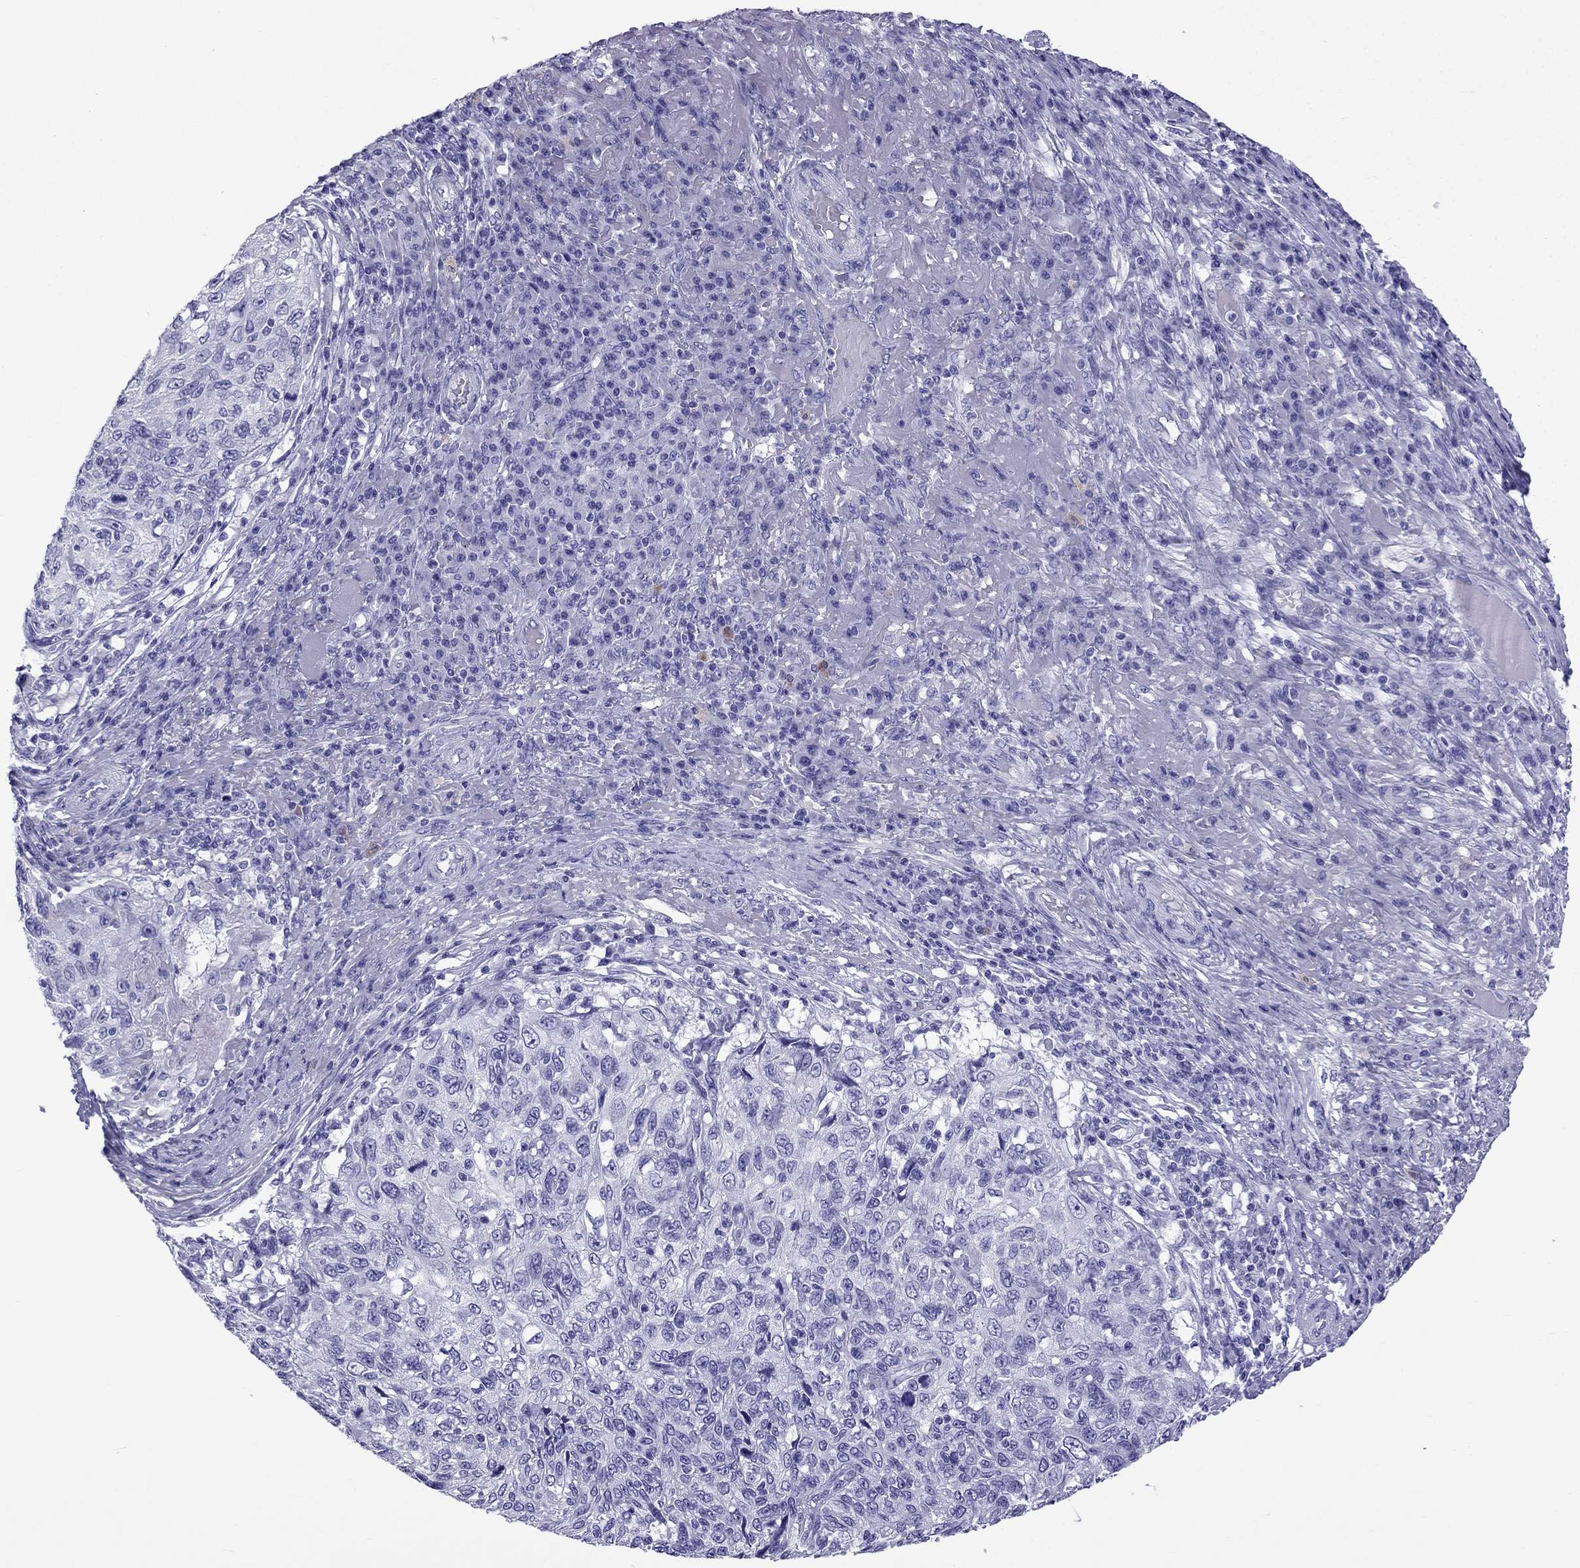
{"staining": {"intensity": "negative", "quantity": "none", "location": "none"}, "tissue": "skin cancer", "cell_type": "Tumor cells", "image_type": "cancer", "snomed": [{"axis": "morphology", "description": "Squamous cell carcinoma, NOS"}, {"axis": "topography", "description": "Skin"}], "caption": "Immunohistochemistry (IHC) image of neoplastic tissue: squamous cell carcinoma (skin) stained with DAB (3,3'-diaminobenzidine) displays no significant protein staining in tumor cells.", "gene": "ARR3", "patient": {"sex": "male", "age": 92}}